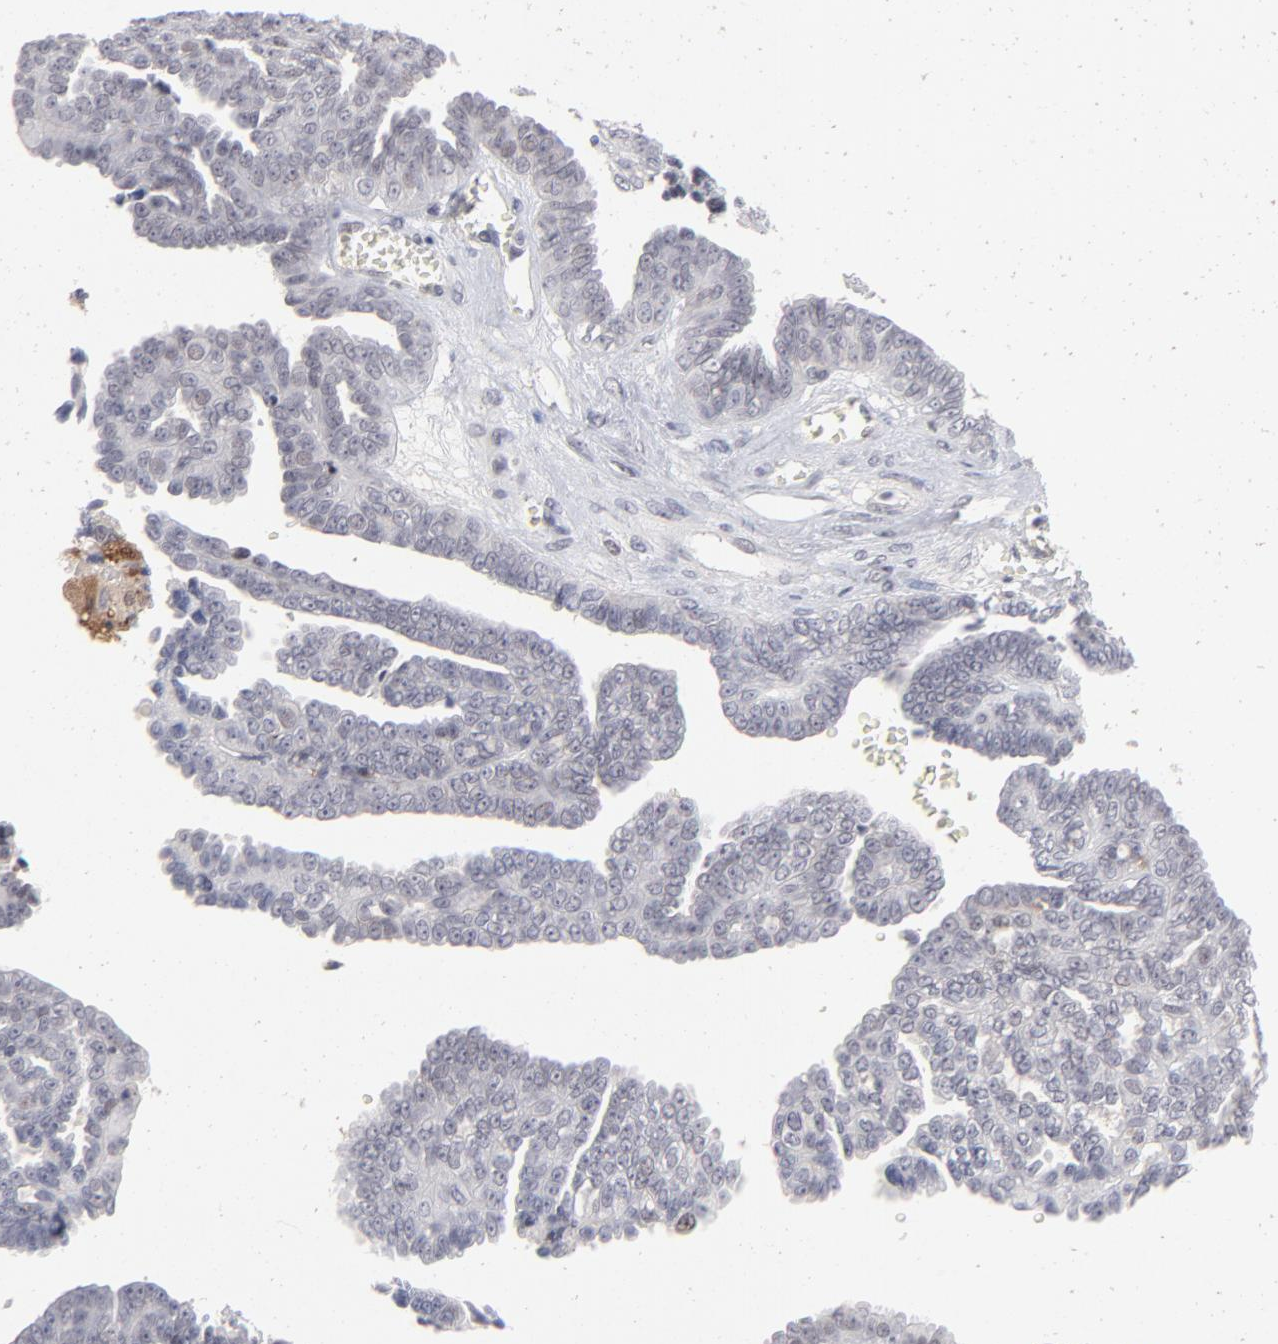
{"staining": {"intensity": "negative", "quantity": "none", "location": "none"}, "tissue": "ovarian cancer", "cell_type": "Tumor cells", "image_type": "cancer", "snomed": [{"axis": "morphology", "description": "Cystadenocarcinoma, serous, NOS"}, {"axis": "topography", "description": "Ovary"}], "caption": "IHC image of neoplastic tissue: human serous cystadenocarcinoma (ovarian) stained with DAB (3,3'-diaminobenzidine) exhibits no significant protein staining in tumor cells.", "gene": "CCR2", "patient": {"sex": "female", "age": 71}}